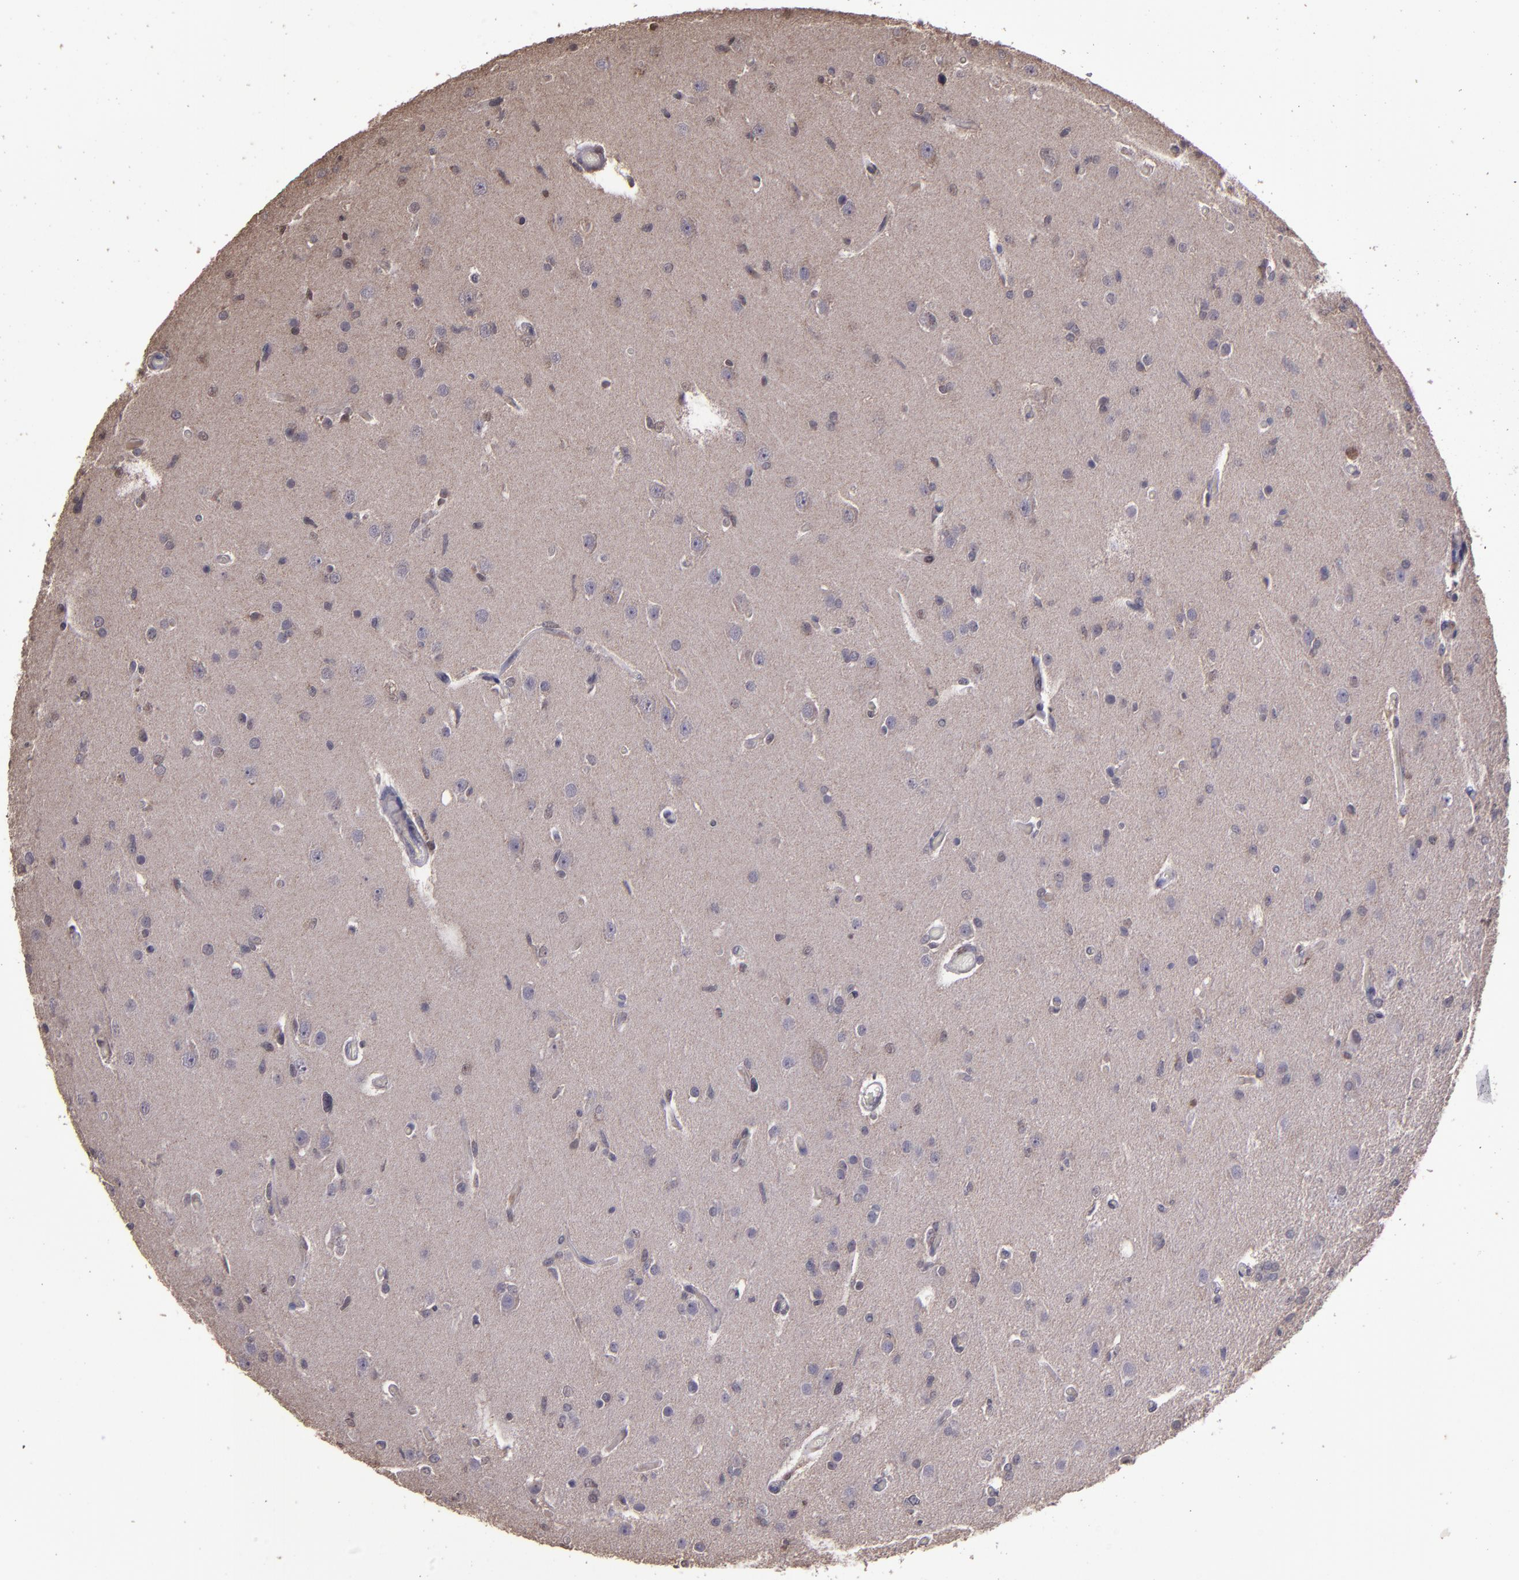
{"staining": {"intensity": "weak", "quantity": "<25%", "location": "cytoplasmic/membranous"}, "tissue": "glioma", "cell_type": "Tumor cells", "image_type": "cancer", "snomed": [{"axis": "morphology", "description": "Glioma, malignant, High grade"}, {"axis": "topography", "description": "Brain"}], "caption": "DAB (3,3'-diaminobenzidine) immunohistochemical staining of glioma reveals no significant expression in tumor cells.", "gene": "SERPINF2", "patient": {"sex": "male", "age": 33}}